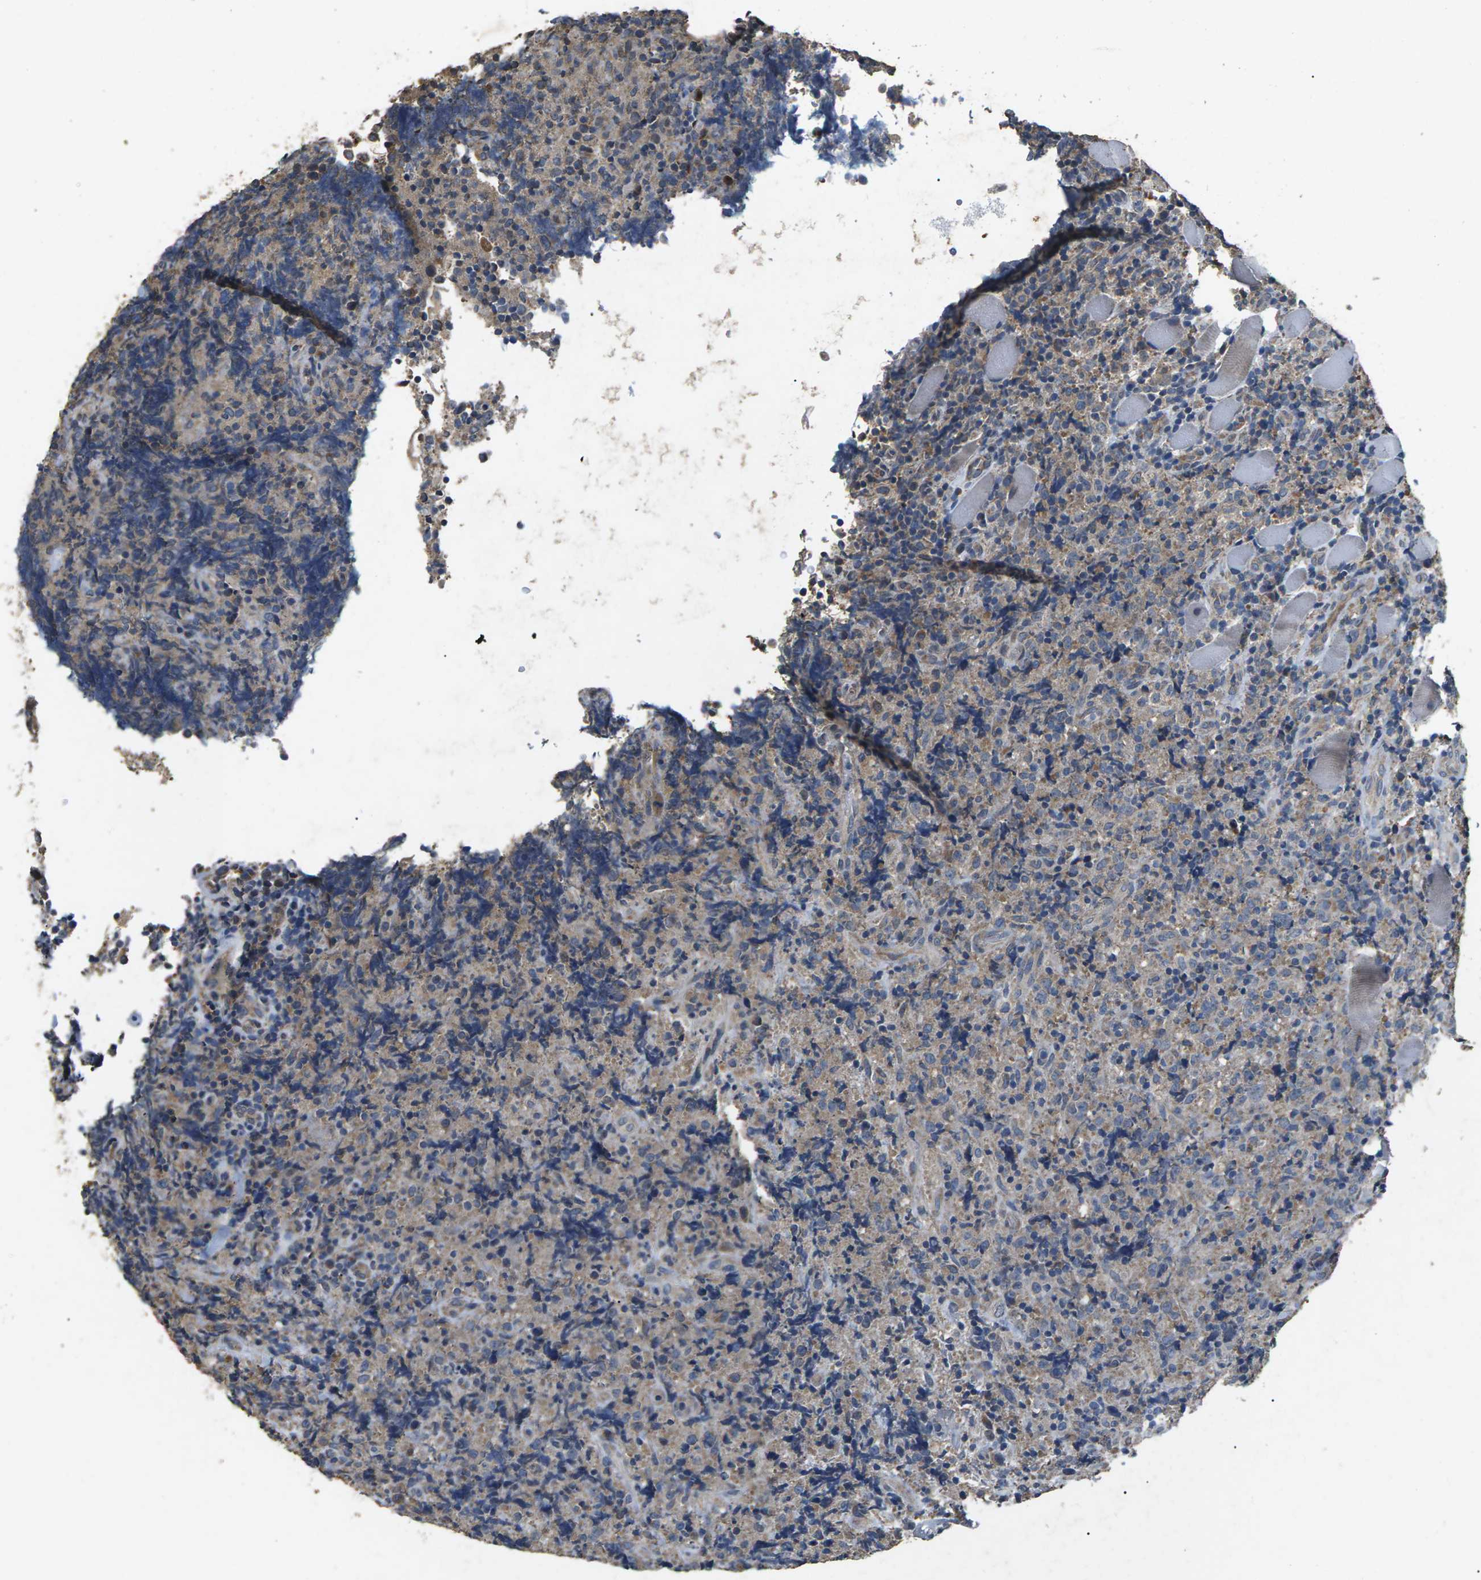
{"staining": {"intensity": "negative", "quantity": "none", "location": "none"}, "tissue": "lymphoma", "cell_type": "Tumor cells", "image_type": "cancer", "snomed": [{"axis": "morphology", "description": "Malignant lymphoma, non-Hodgkin's type, High grade"}, {"axis": "topography", "description": "Tonsil"}], "caption": "An IHC micrograph of high-grade malignant lymphoma, non-Hodgkin's type is shown. There is no staining in tumor cells of high-grade malignant lymphoma, non-Hodgkin's type. (DAB (3,3'-diaminobenzidine) IHC, high magnification).", "gene": "B4GAT1", "patient": {"sex": "female", "age": 36}}